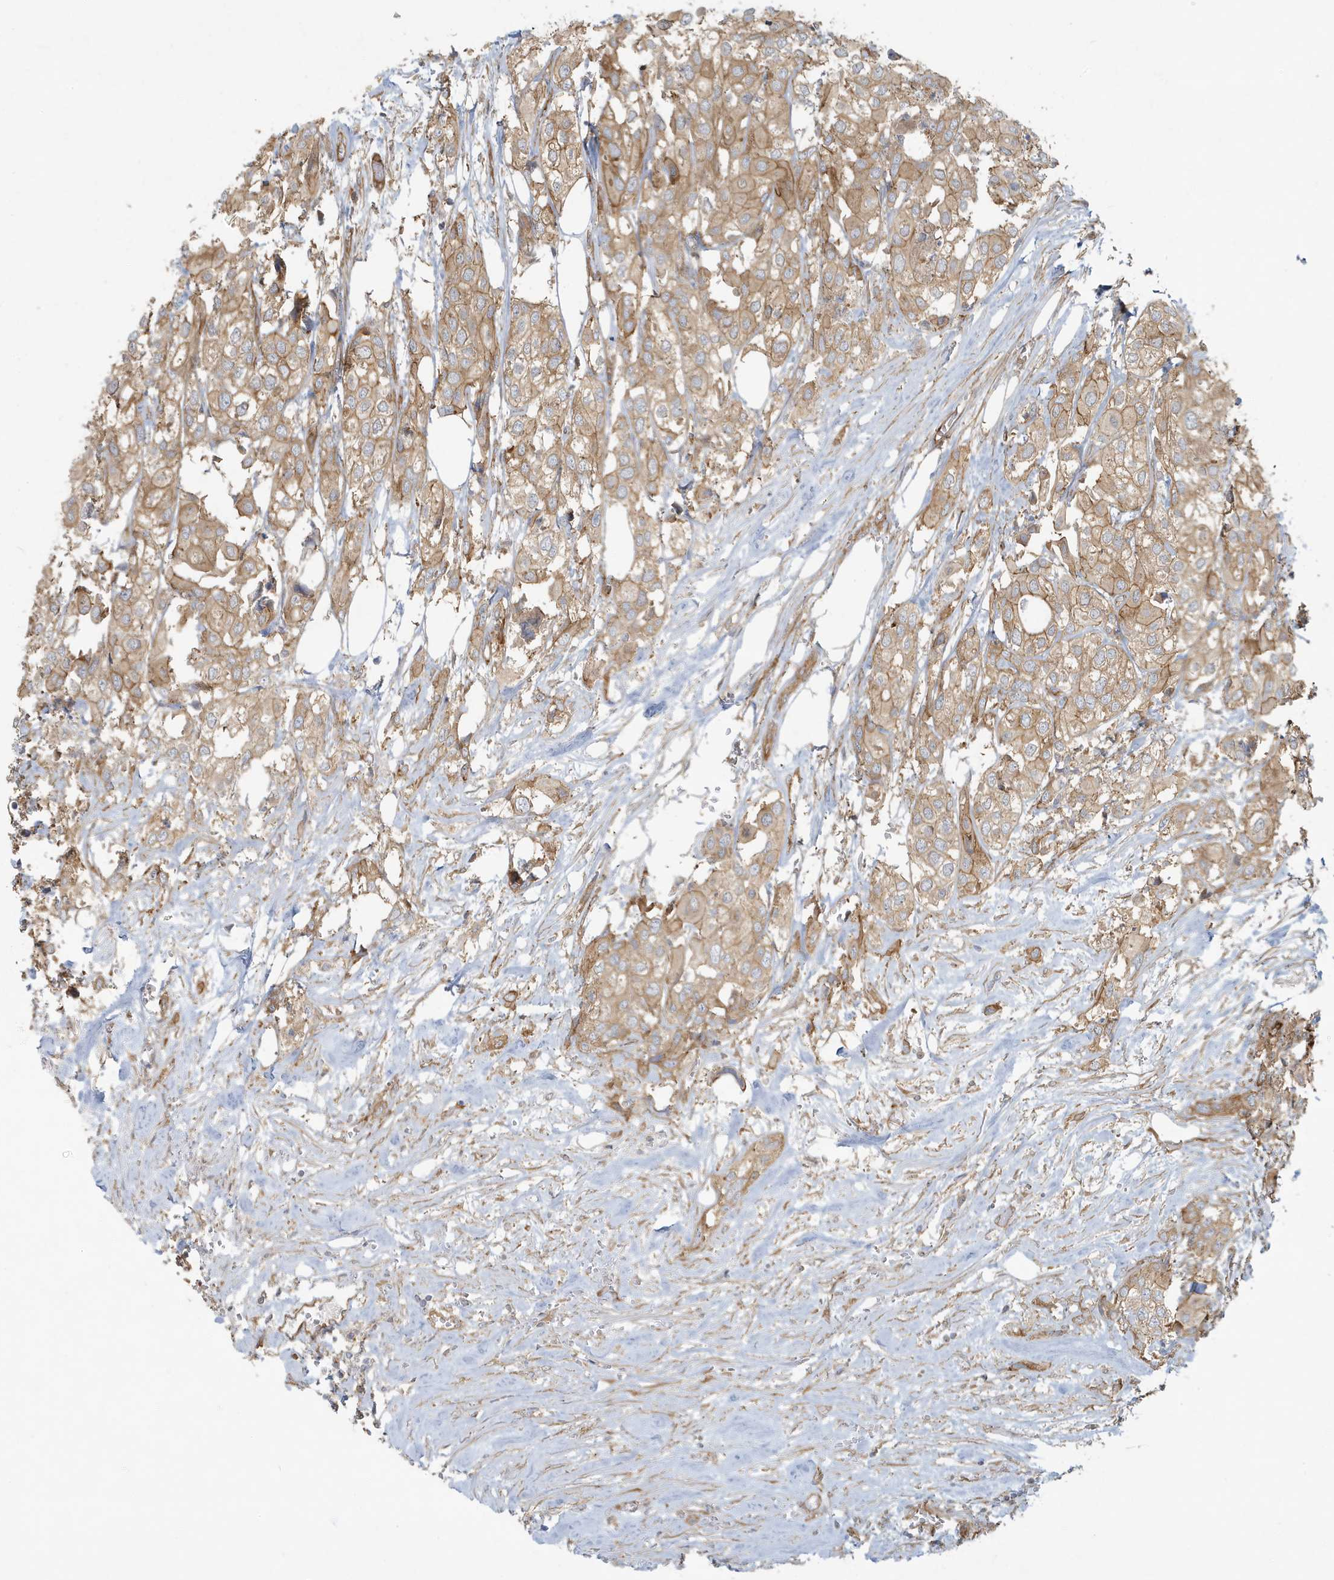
{"staining": {"intensity": "moderate", "quantity": ">75%", "location": "cytoplasmic/membranous"}, "tissue": "urothelial cancer", "cell_type": "Tumor cells", "image_type": "cancer", "snomed": [{"axis": "morphology", "description": "Urothelial carcinoma, High grade"}, {"axis": "topography", "description": "Urinary bladder"}], "caption": "A brown stain shows moderate cytoplasmic/membranous expression of a protein in human high-grade urothelial carcinoma tumor cells.", "gene": "ATP23", "patient": {"sex": "male", "age": 64}}